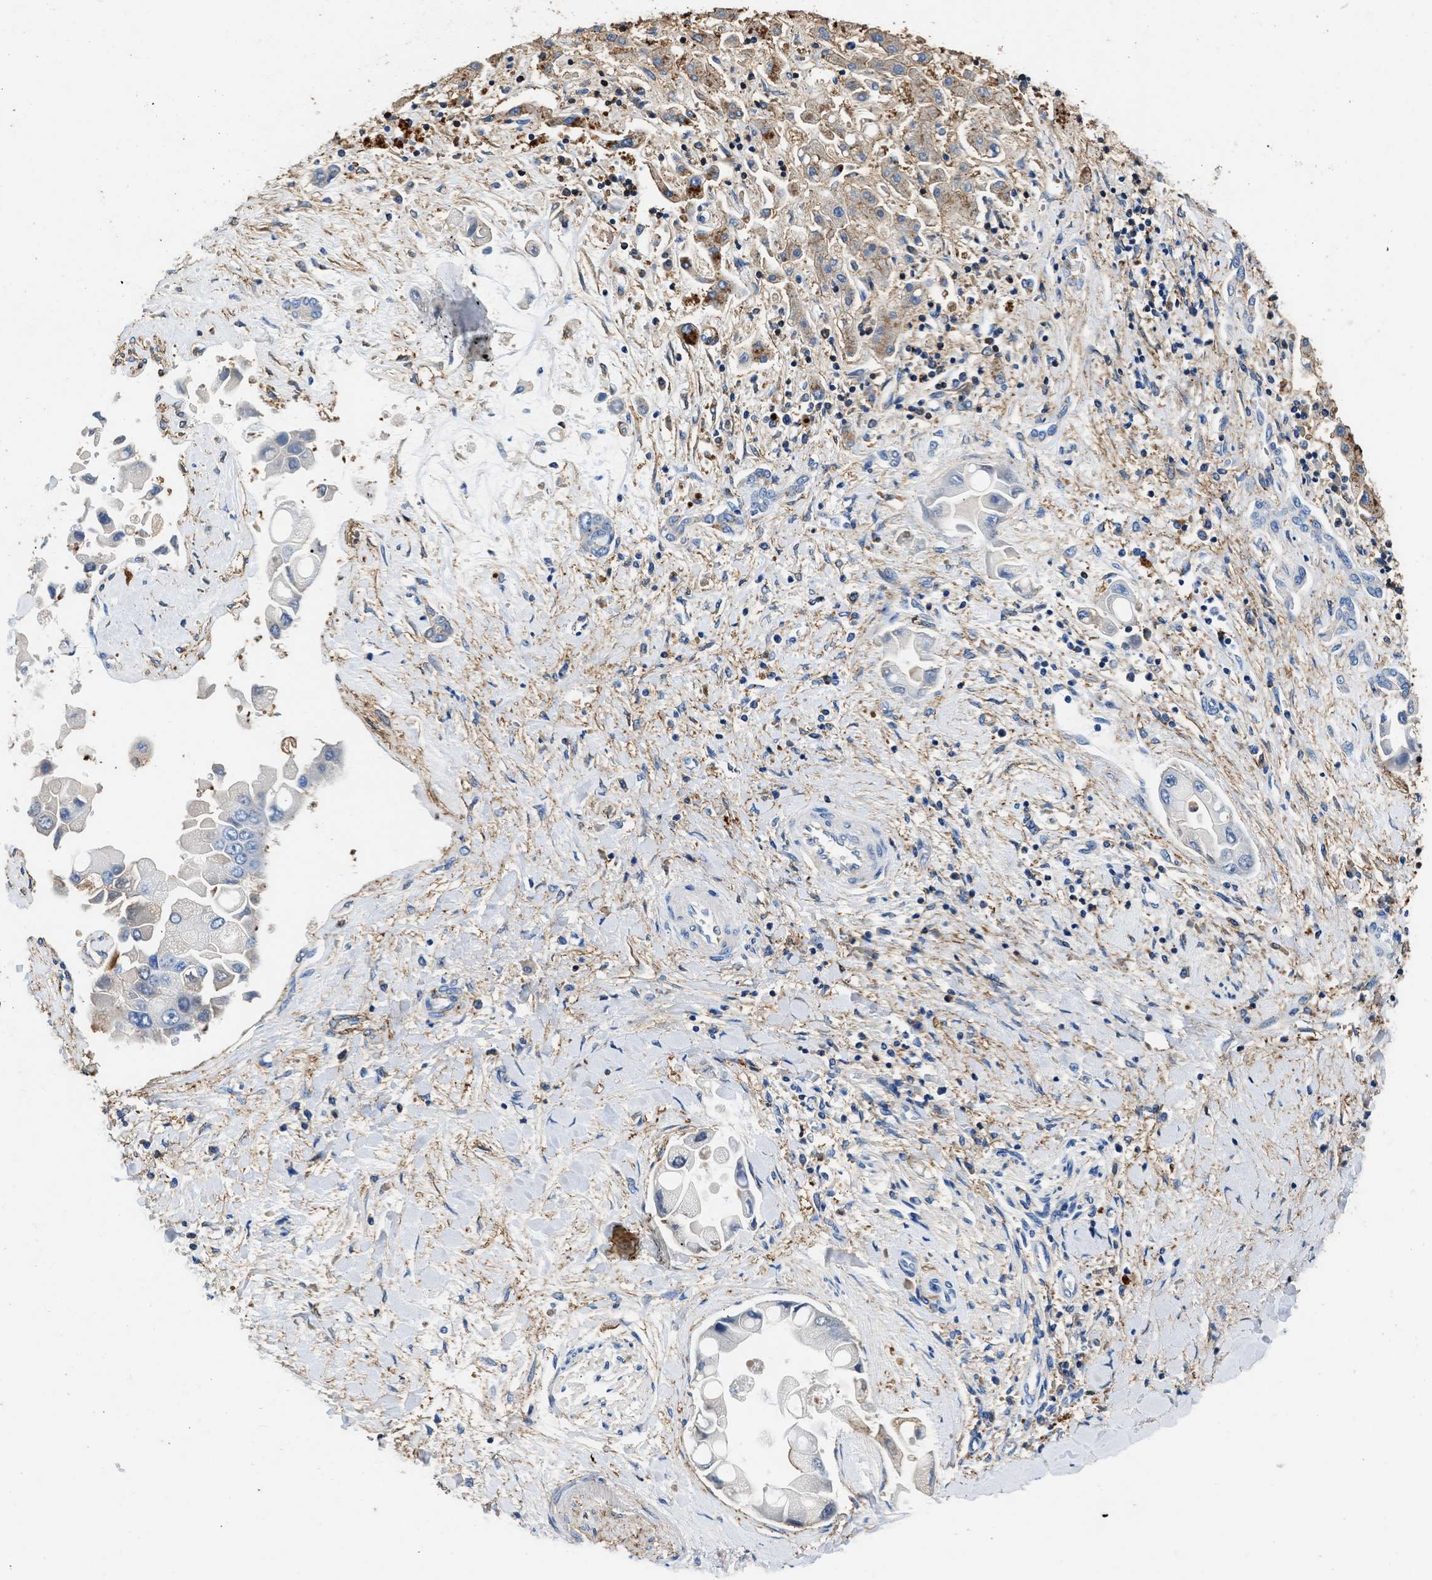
{"staining": {"intensity": "negative", "quantity": "none", "location": "none"}, "tissue": "liver cancer", "cell_type": "Tumor cells", "image_type": "cancer", "snomed": [{"axis": "morphology", "description": "Cholangiocarcinoma"}, {"axis": "topography", "description": "Liver"}], "caption": "This is an IHC photomicrograph of liver cancer (cholangiocarcinoma). There is no staining in tumor cells.", "gene": "KCNQ4", "patient": {"sex": "male", "age": 50}}